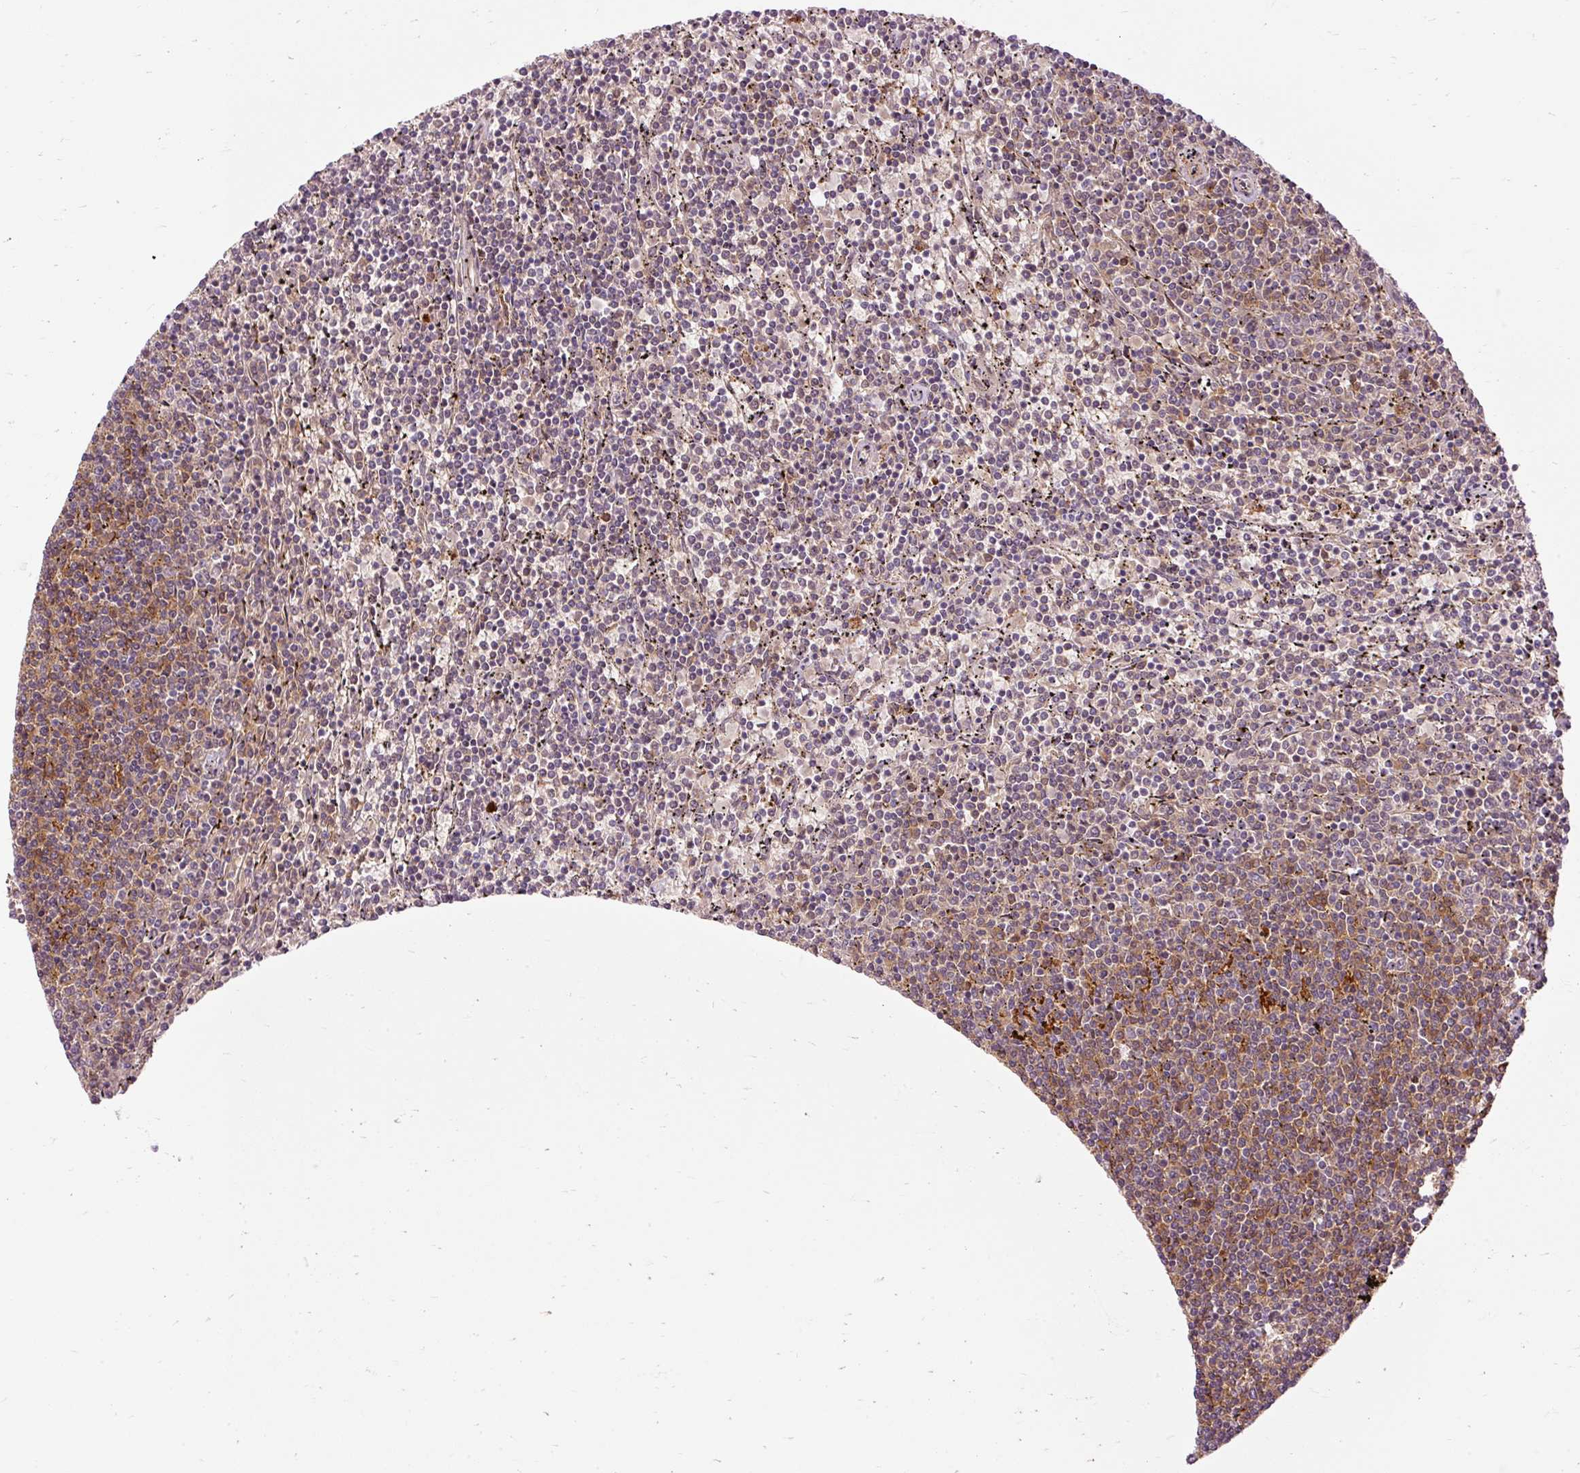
{"staining": {"intensity": "moderate", "quantity": "<25%", "location": "cytoplasmic/membranous"}, "tissue": "lymphoma", "cell_type": "Tumor cells", "image_type": "cancer", "snomed": [{"axis": "morphology", "description": "Malignant lymphoma, non-Hodgkin's type, Low grade"}, {"axis": "topography", "description": "Spleen"}], "caption": "This micrograph demonstrates lymphoma stained with immunohistochemistry to label a protein in brown. The cytoplasmic/membranous of tumor cells show moderate positivity for the protein. Nuclei are counter-stained blue.", "gene": "CEBPZ", "patient": {"sex": "female", "age": 50}}